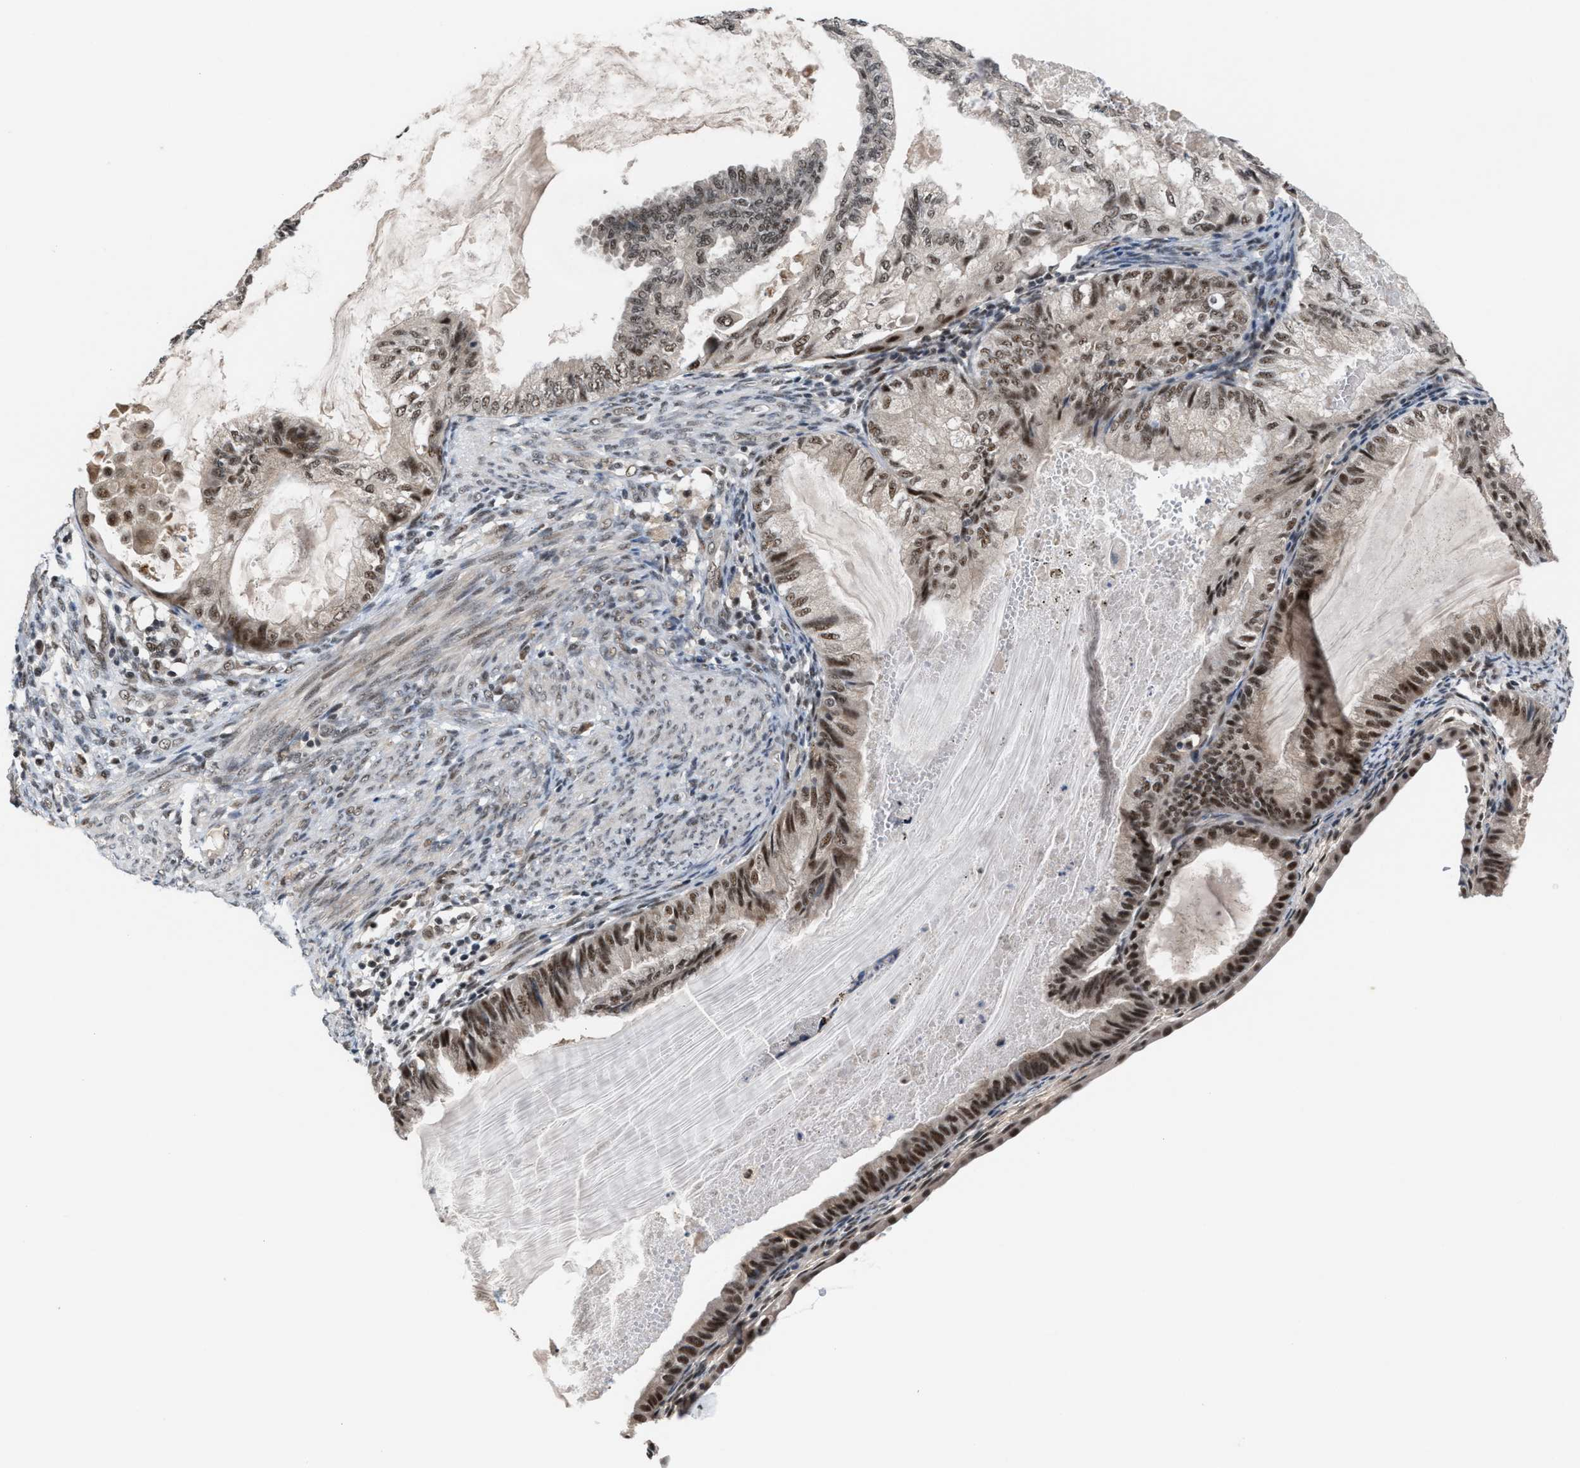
{"staining": {"intensity": "strong", "quantity": ">75%", "location": "nuclear"}, "tissue": "cervical cancer", "cell_type": "Tumor cells", "image_type": "cancer", "snomed": [{"axis": "morphology", "description": "Normal tissue, NOS"}, {"axis": "morphology", "description": "Adenocarcinoma, NOS"}, {"axis": "topography", "description": "Cervix"}, {"axis": "topography", "description": "Endometrium"}], "caption": "This micrograph displays adenocarcinoma (cervical) stained with immunohistochemistry to label a protein in brown. The nuclear of tumor cells show strong positivity for the protein. Nuclei are counter-stained blue.", "gene": "PRPF4", "patient": {"sex": "female", "age": 86}}